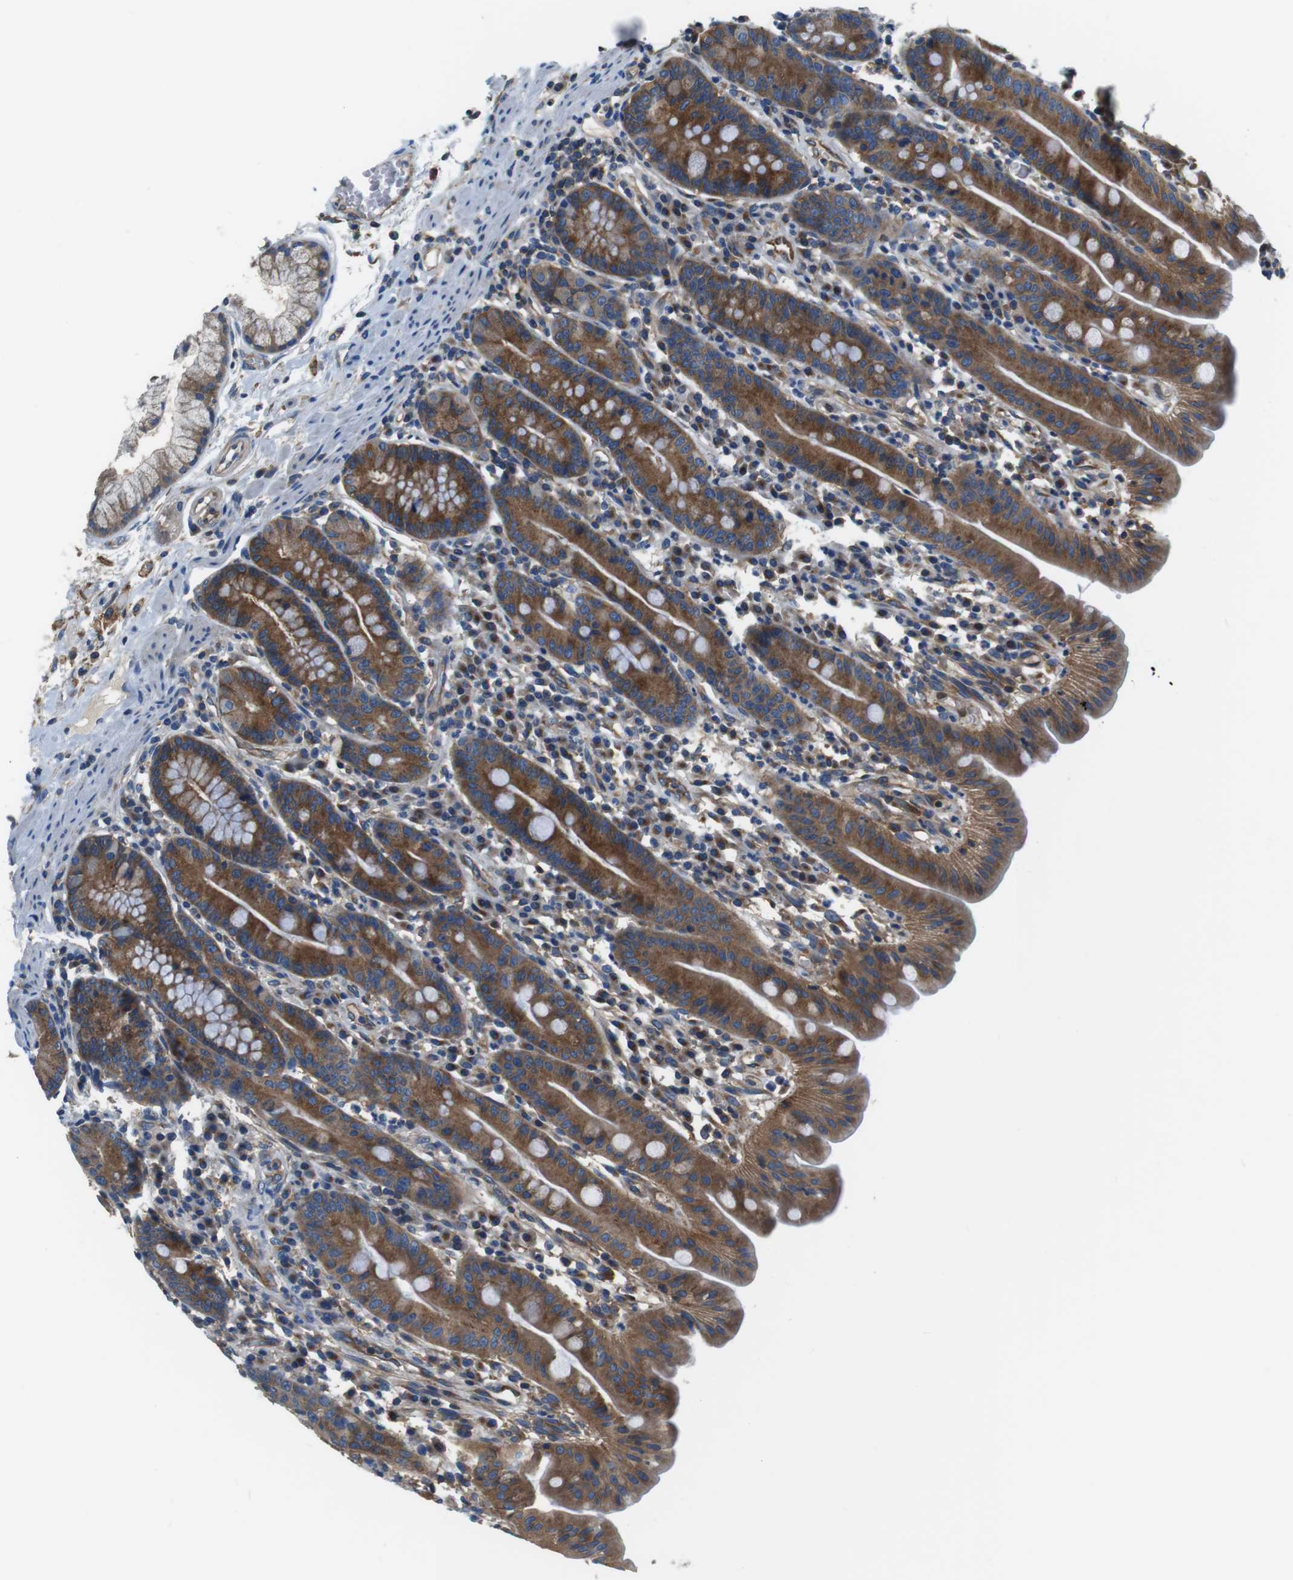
{"staining": {"intensity": "strong", "quantity": ">75%", "location": "cytoplasmic/membranous"}, "tissue": "duodenum", "cell_type": "Glandular cells", "image_type": "normal", "snomed": [{"axis": "morphology", "description": "Normal tissue, NOS"}, {"axis": "topography", "description": "Duodenum"}], "caption": "Protein expression analysis of benign duodenum demonstrates strong cytoplasmic/membranous positivity in approximately >75% of glandular cells. The staining was performed using DAB to visualize the protein expression in brown, while the nuclei were stained in blue with hematoxylin (Magnification: 20x).", "gene": "DENND4C", "patient": {"sex": "male", "age": 50}}